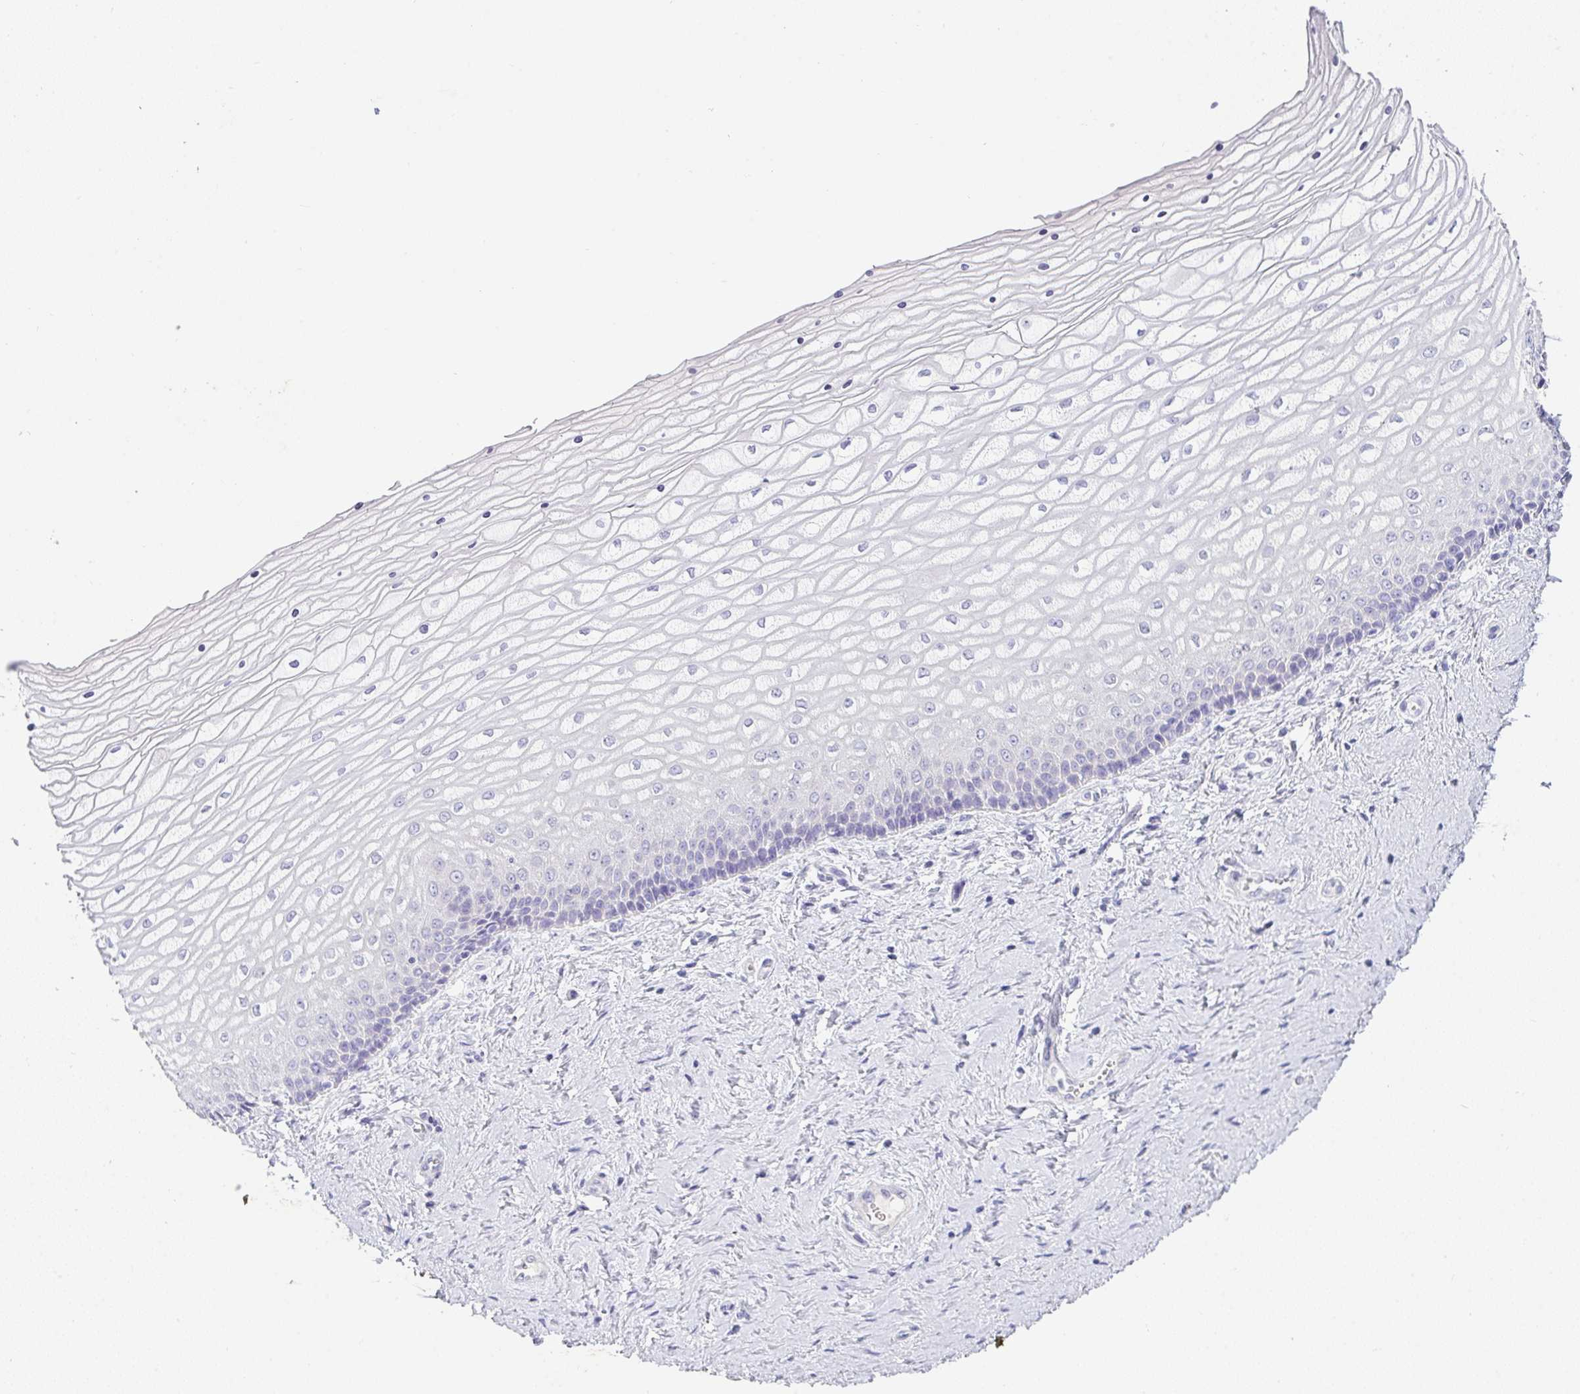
{"staining": {"intensity": "negative", "quantity": "none", "location": "none"}, "tissue": "vagina", "cell_type": "Squamous epithelial cells", "image_type": "normal", "snomed": [{"axis": "morphology", "description": "Normal tissue, NOS"}, {"axis": "topography", "description": "Vagina"}], "caption": "Histopathology image shows no protein expression in squamous epithelial cells of normal vagina. Nuclei are stained in blue.", "gene": "COX7B", "patient": {"sex": "female", "age": 45}}